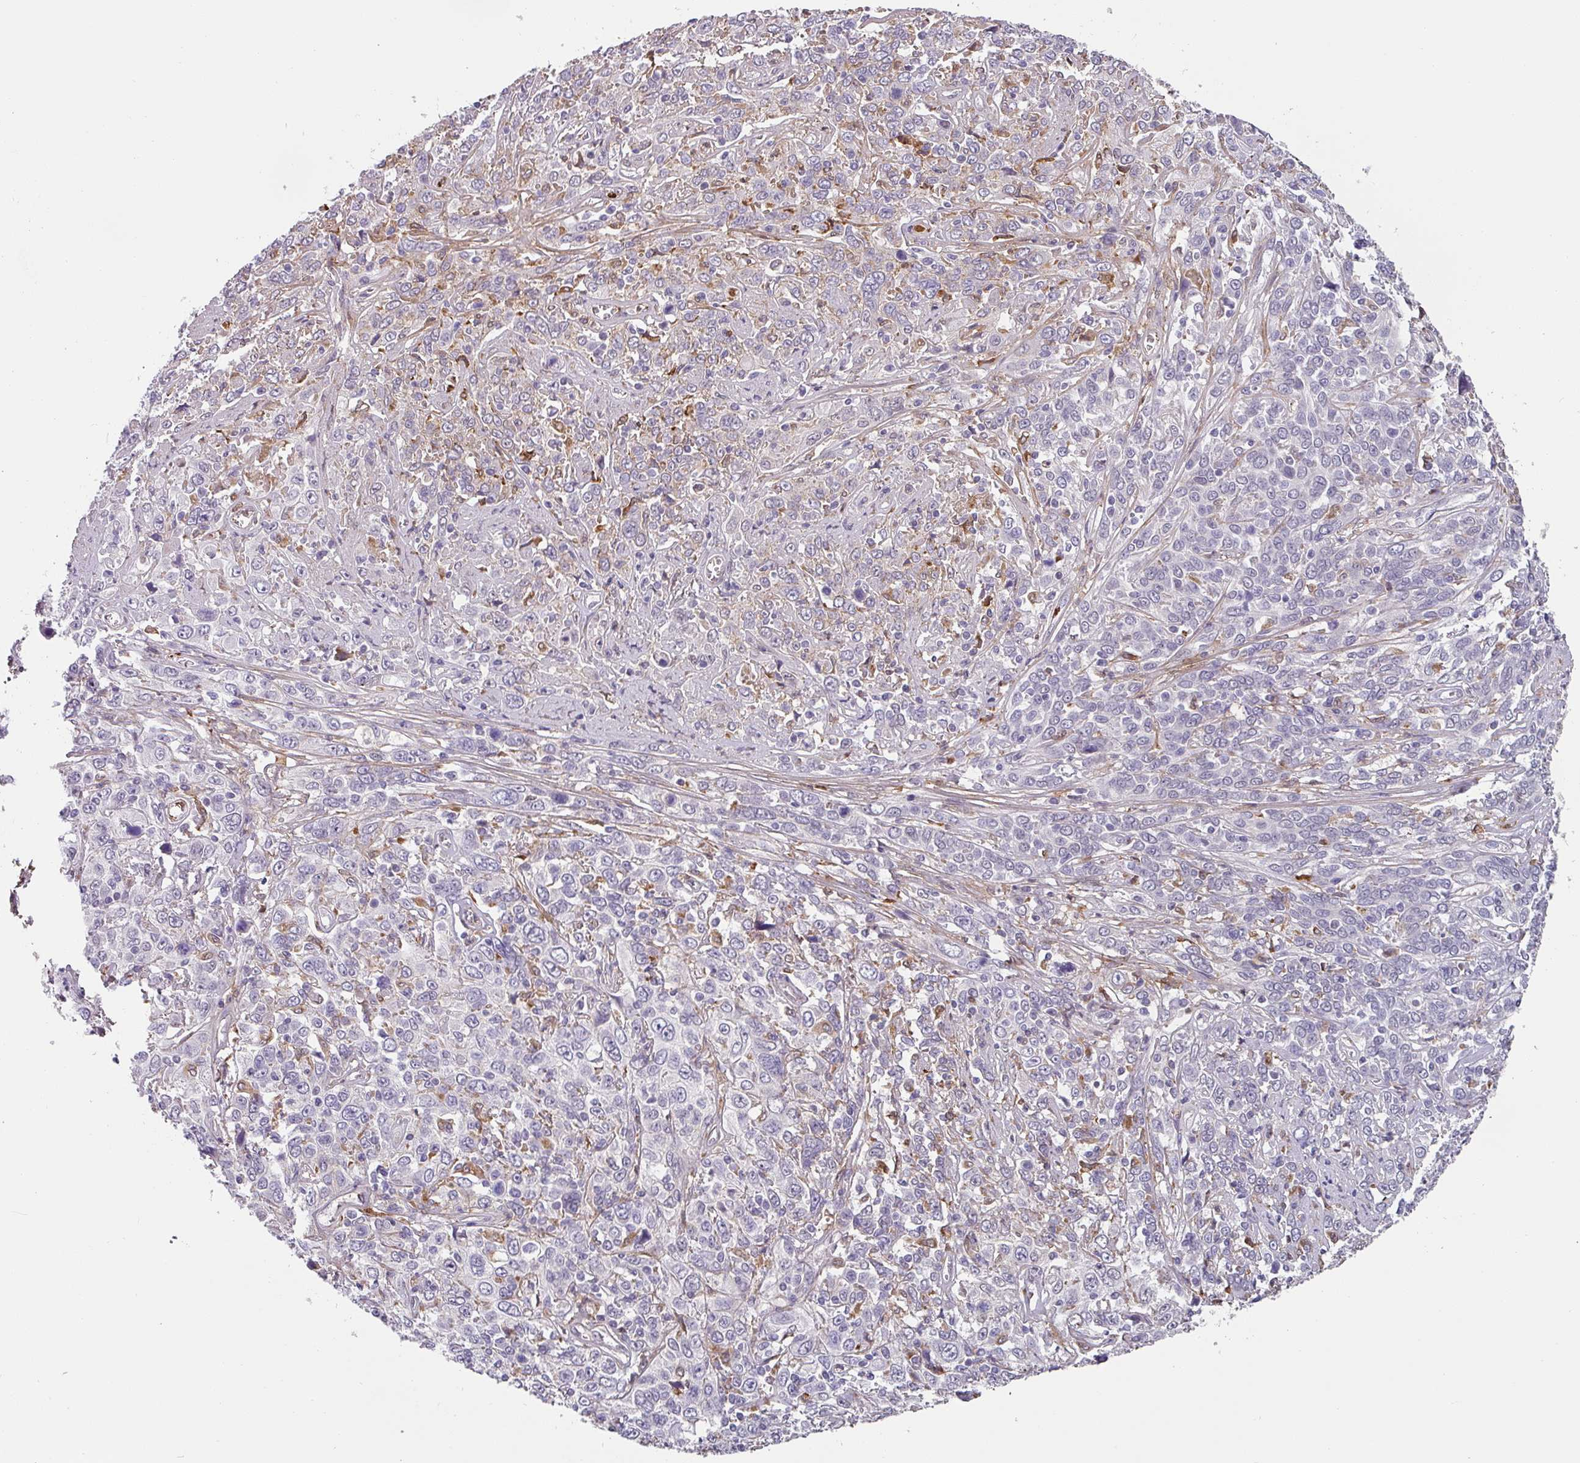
{"staining": {"intensity": "negative", "quantity": "none", "location": "none"}, "tissue": "cervical cancer", "cell_type": "Tumor cells", "image_type": "cancer", "snomed": [{"axis": "morphology", "description": "Squamous cell carcinoma, NOS"}, {"axis": "topography", "description": "Cervix"}], "caption": "Tumor cells show no significant protein expression in cervical squamous cell carcinoma.", "gene": "C1QB", "patient": {"sex": "female", "age": 46}}